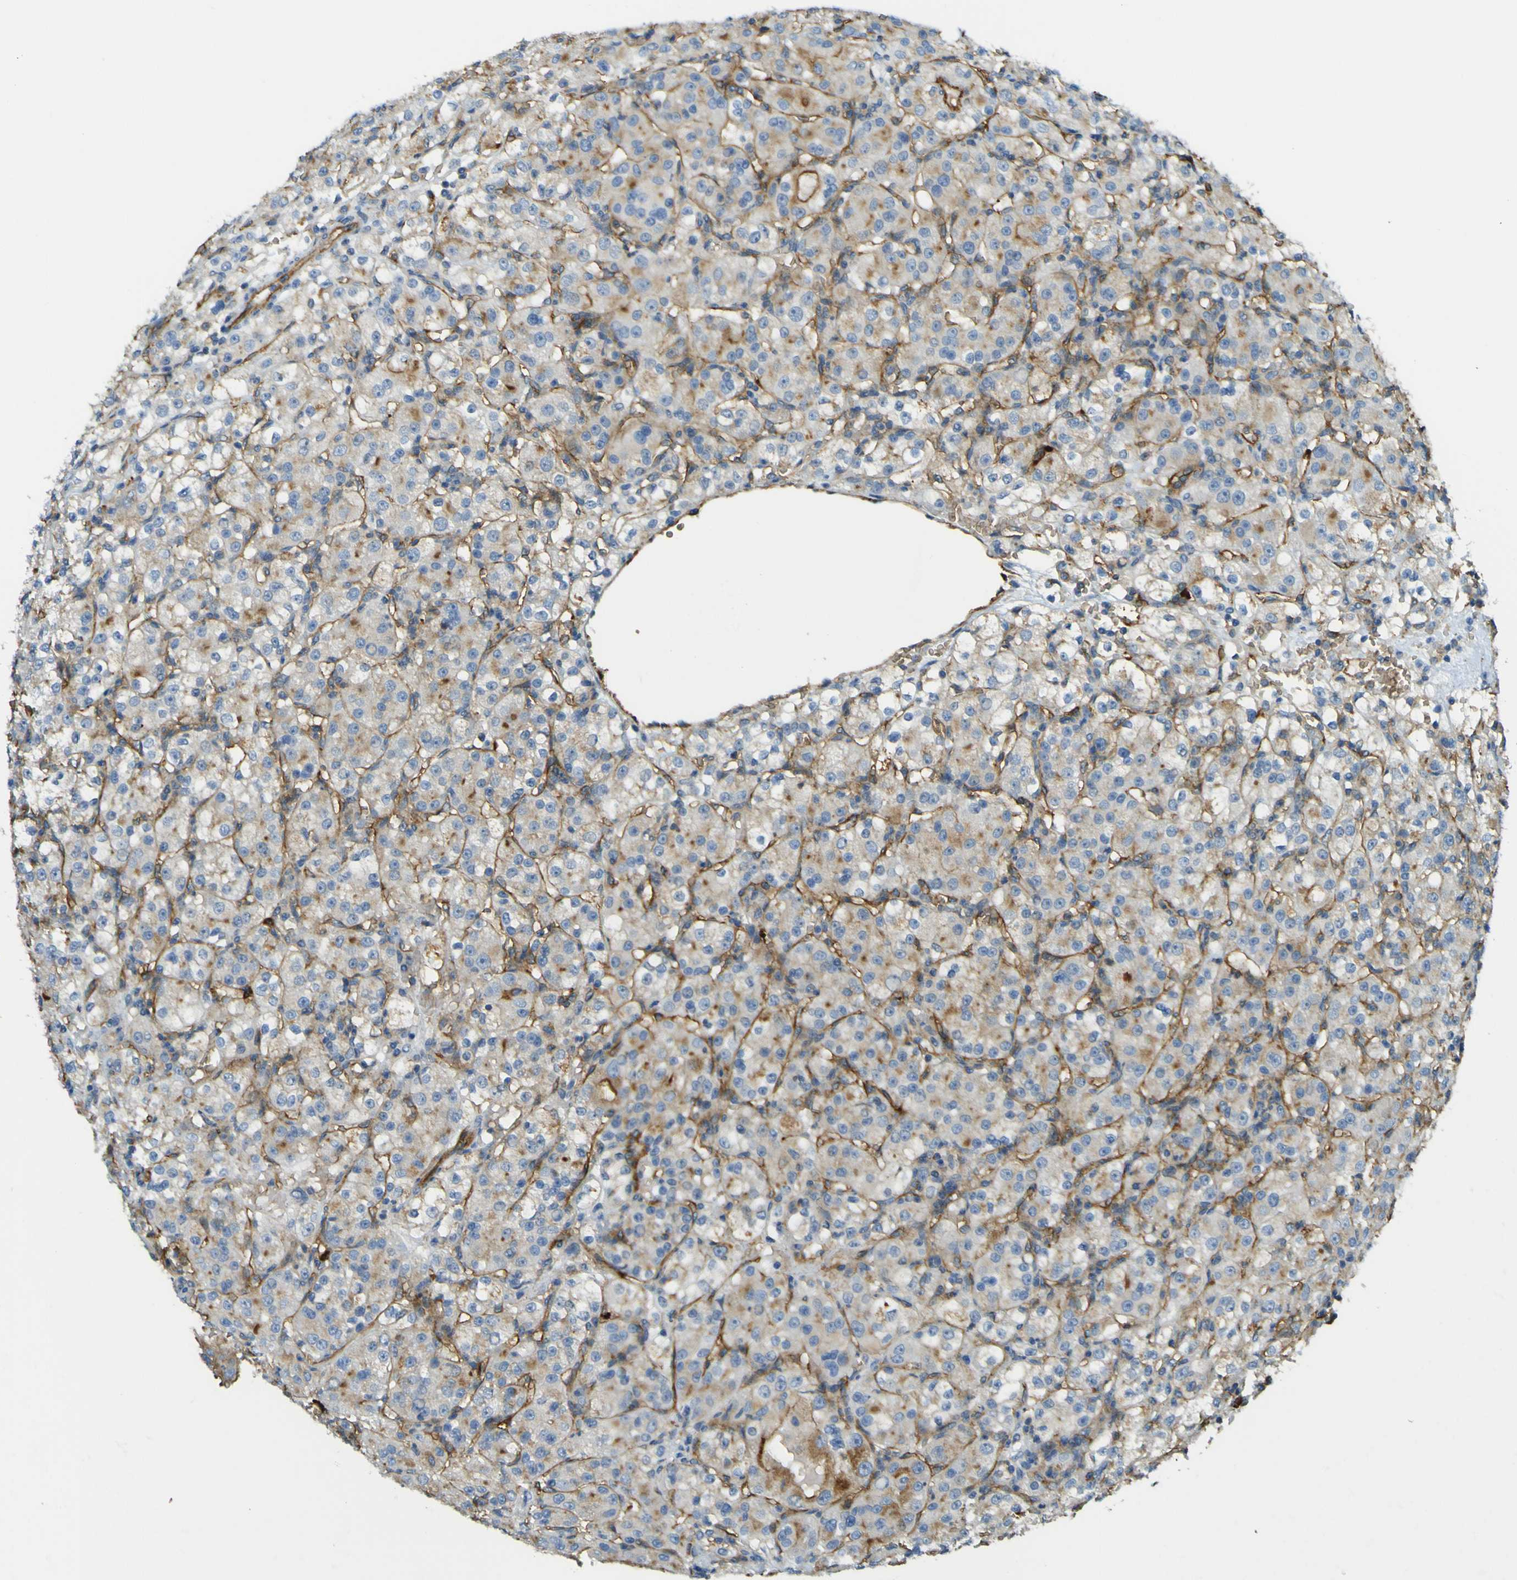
{"staining": {"intensity": "weak", "quantity": "25%-75%", "location": "cytoplasmic/membranous"}, "tissue": "renal cancer", "cell_type": "Tumor cells", "image_type": "cancer", "snomed": [{"axis": "morphology", "description": "Normal tissue, NOS"}, {"axis": "morphology", "description": "Adenocarcinoma, NOS"}, {"axis": "topography", "description": "Kidney"}], "caption": "Human adenocarcinoma (renal) stained with a protein marker exhibits weak staining in tumor cells.", "gene": "PLXDC1", "patient": {"sex": "male", "age": 61}}